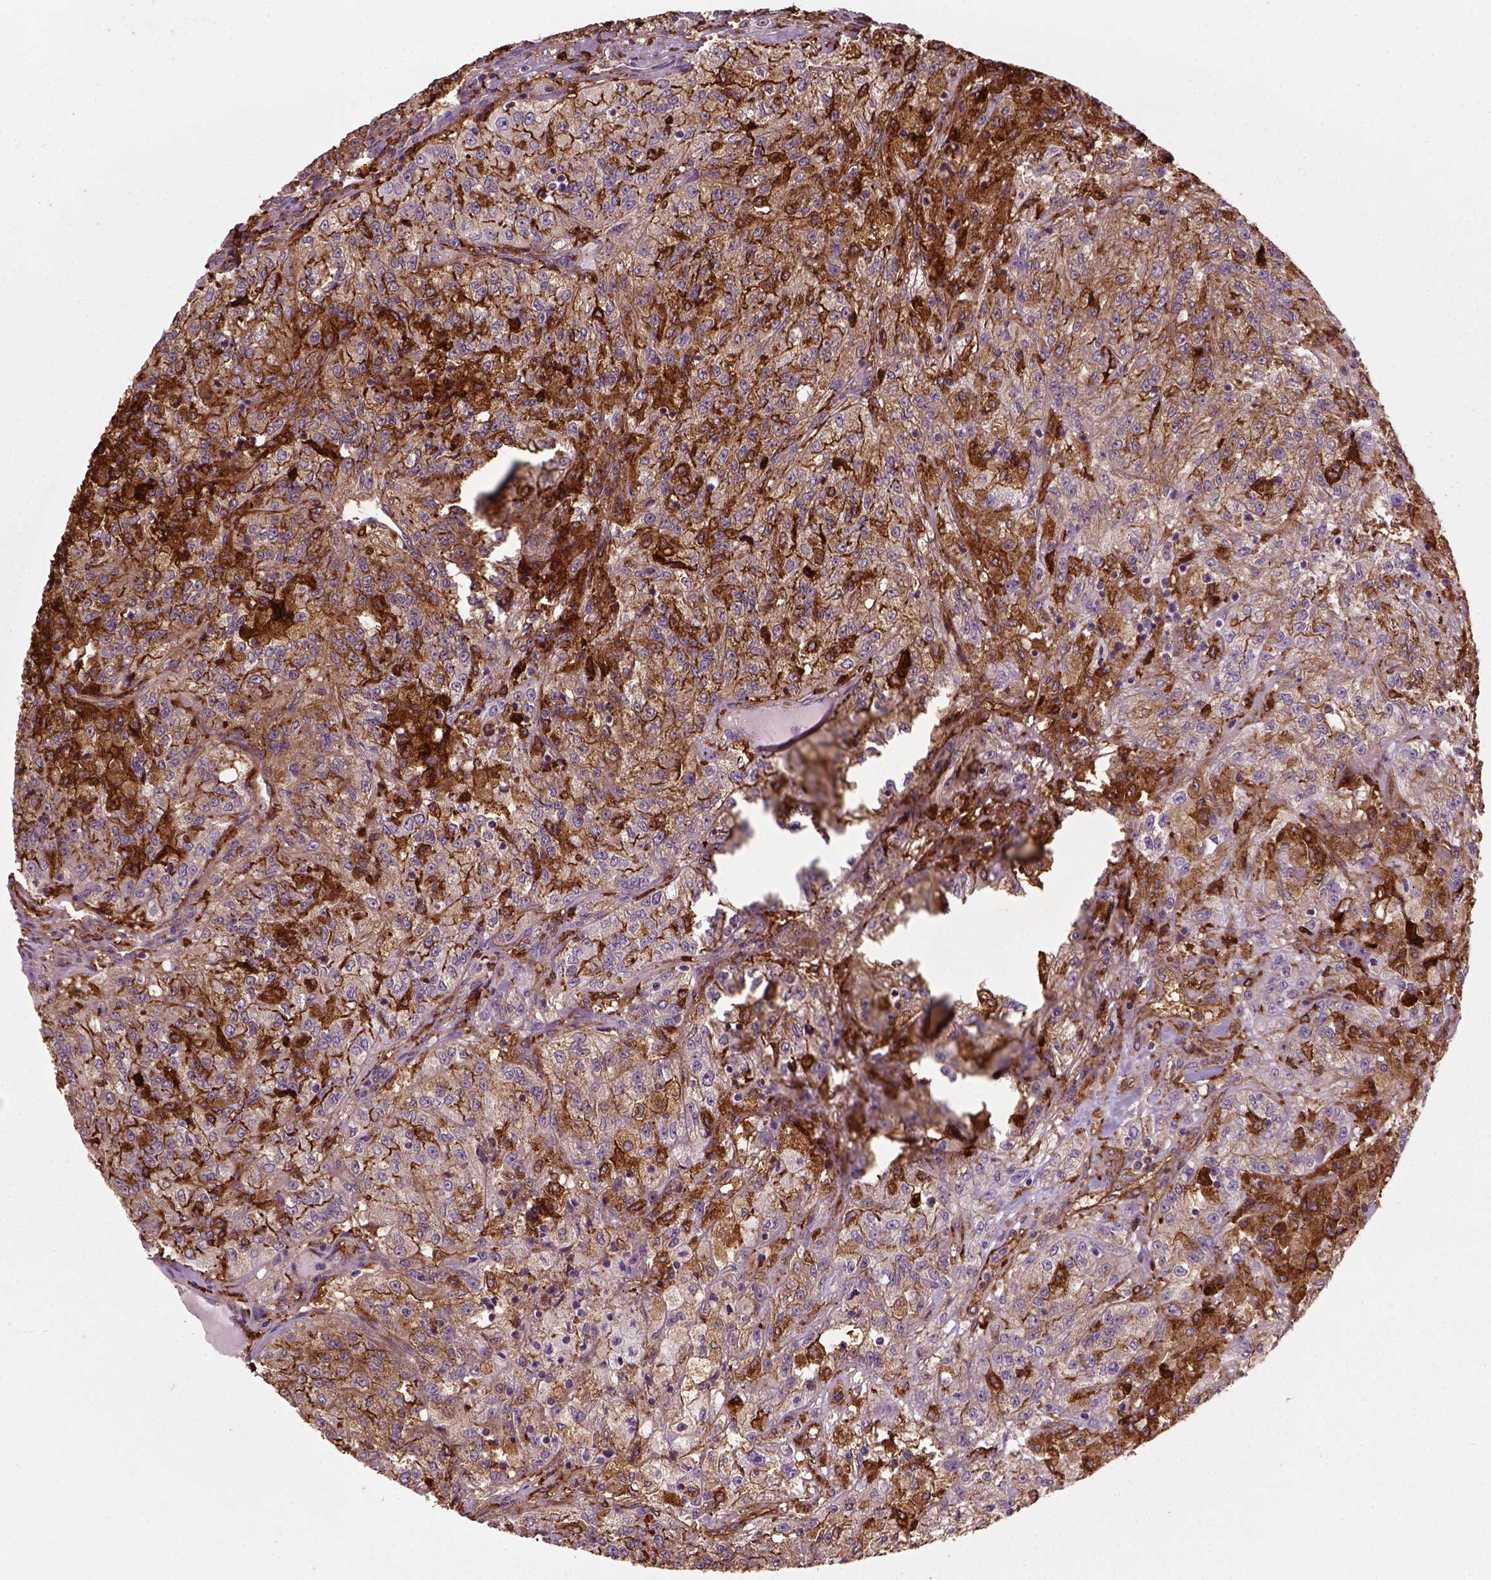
{"staining": {"intensity": "strong", "quantity": "25%-75%", "location": "cytoplasmic/membranous"}, "tissue": "renal cancer", "cell_type": "Tumor cells", "image_type": "cancer", "snomed": [{"axis": "morphology", "description": "Adenocarcinoma, NOS"}, {"axis": "topography", "description": "Kidney"}], "caption": "Immunohistochemistry (IHC) histopathology image of neoplastic tissue: human renal cancer stained using immunohistochemistry exhibits high levels of strong protein expression localized specifically in the cytoplasmic/membranous of tumor cells, appearing as a cytoplasmic/membranous brown color.", "gene": "MARCKS", "patient": {"sex": "female", "age": 63}}